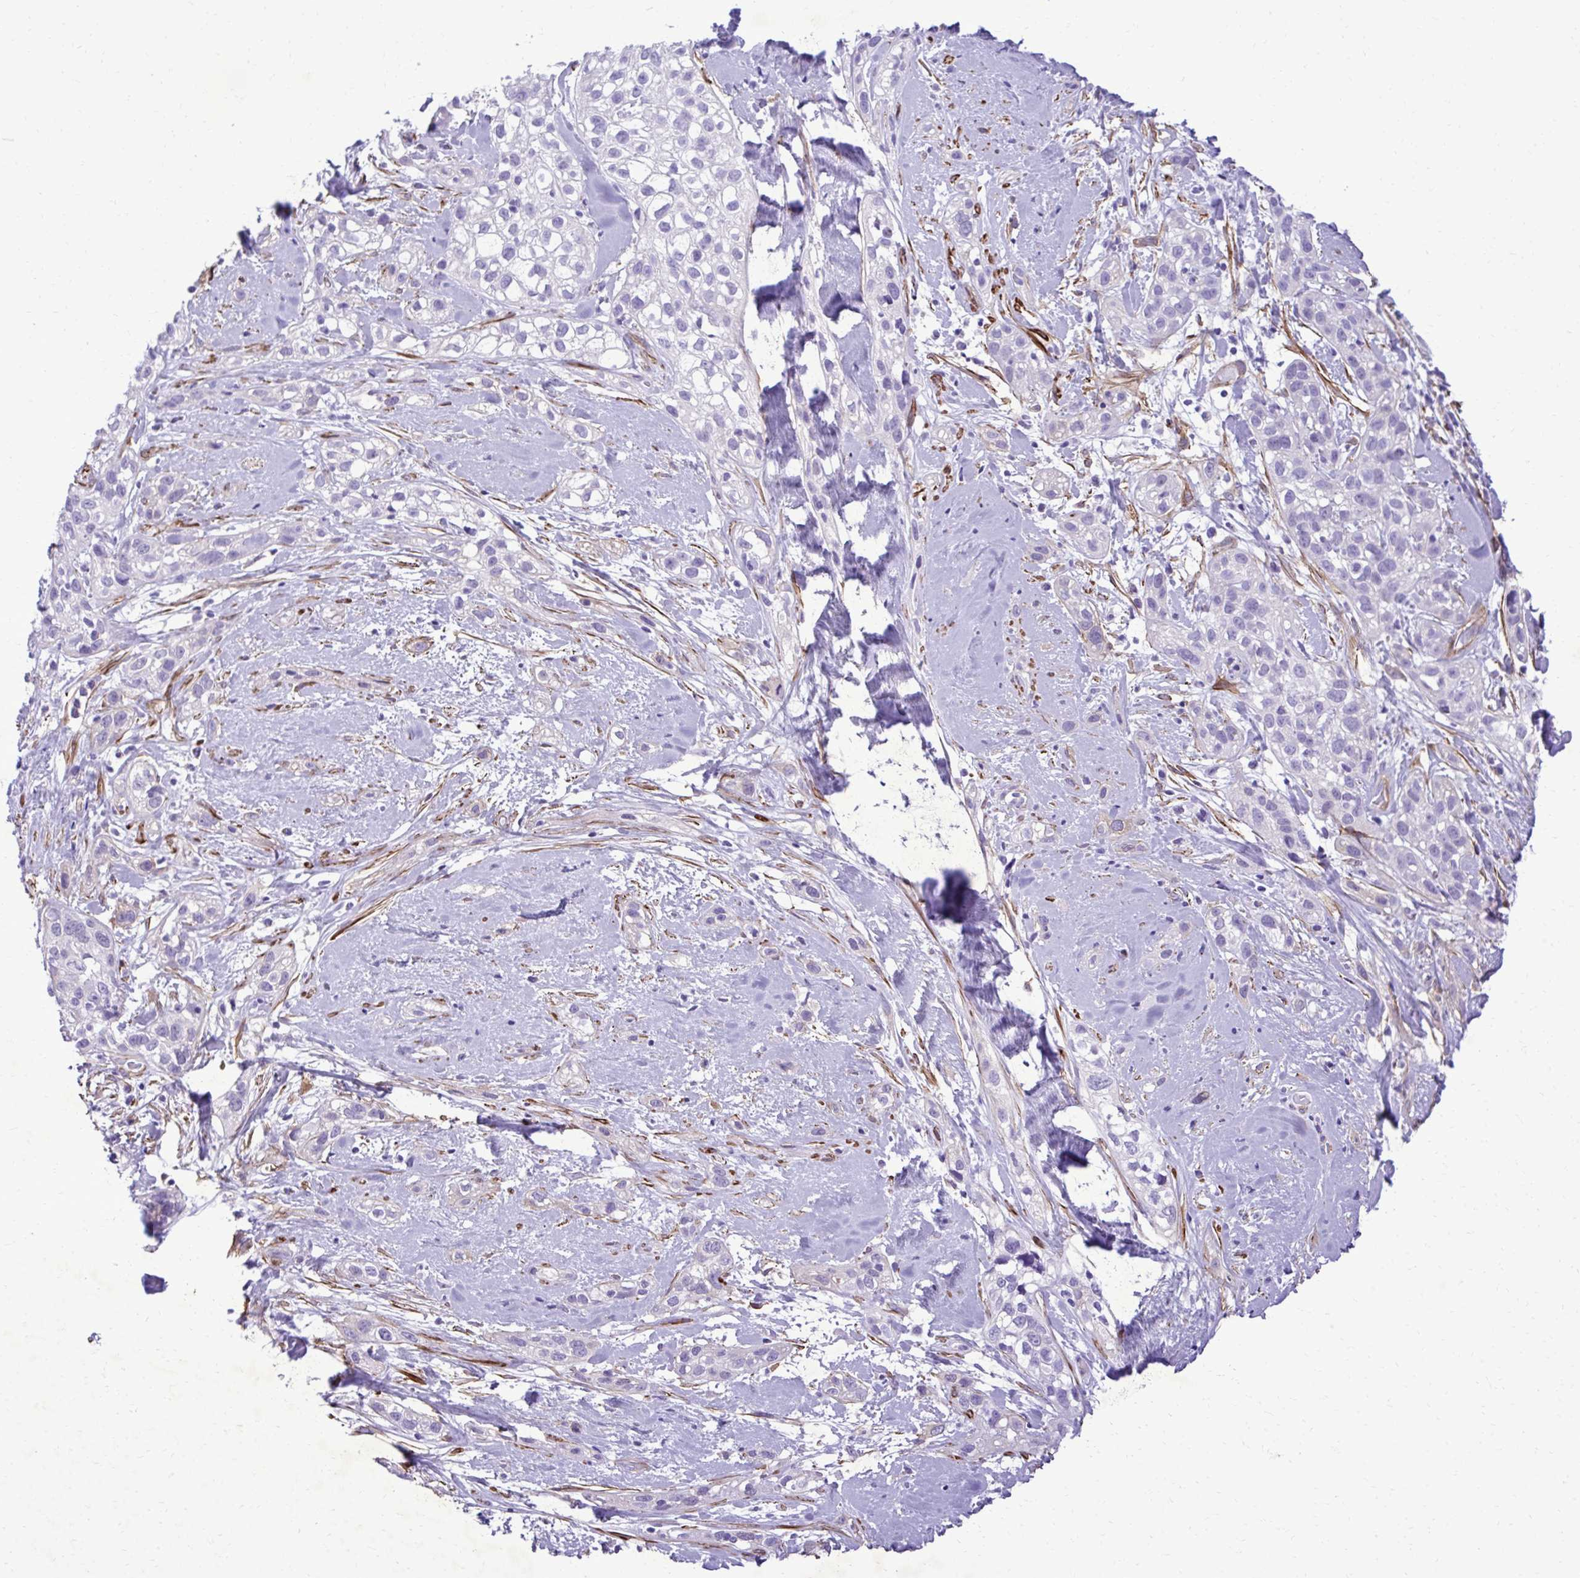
{"staining": {"intensity": "negative", "quantity": "none", "location": "none"}, "tissue": "skin cancer", "cell_type": "Tumor cells", "image_type": "cancer", "snomed": [{"axis": "morphology", "description": "Squamous cell carcinoma, NOS"}, {"axis": "topography", "description": "Skin"}], "caption": "Tumor cells show no significant staining in skin cancer (squamous cell carcinoma).", "gene": "PITPNM3", "patient": {"sex": "male", "age": 82}}